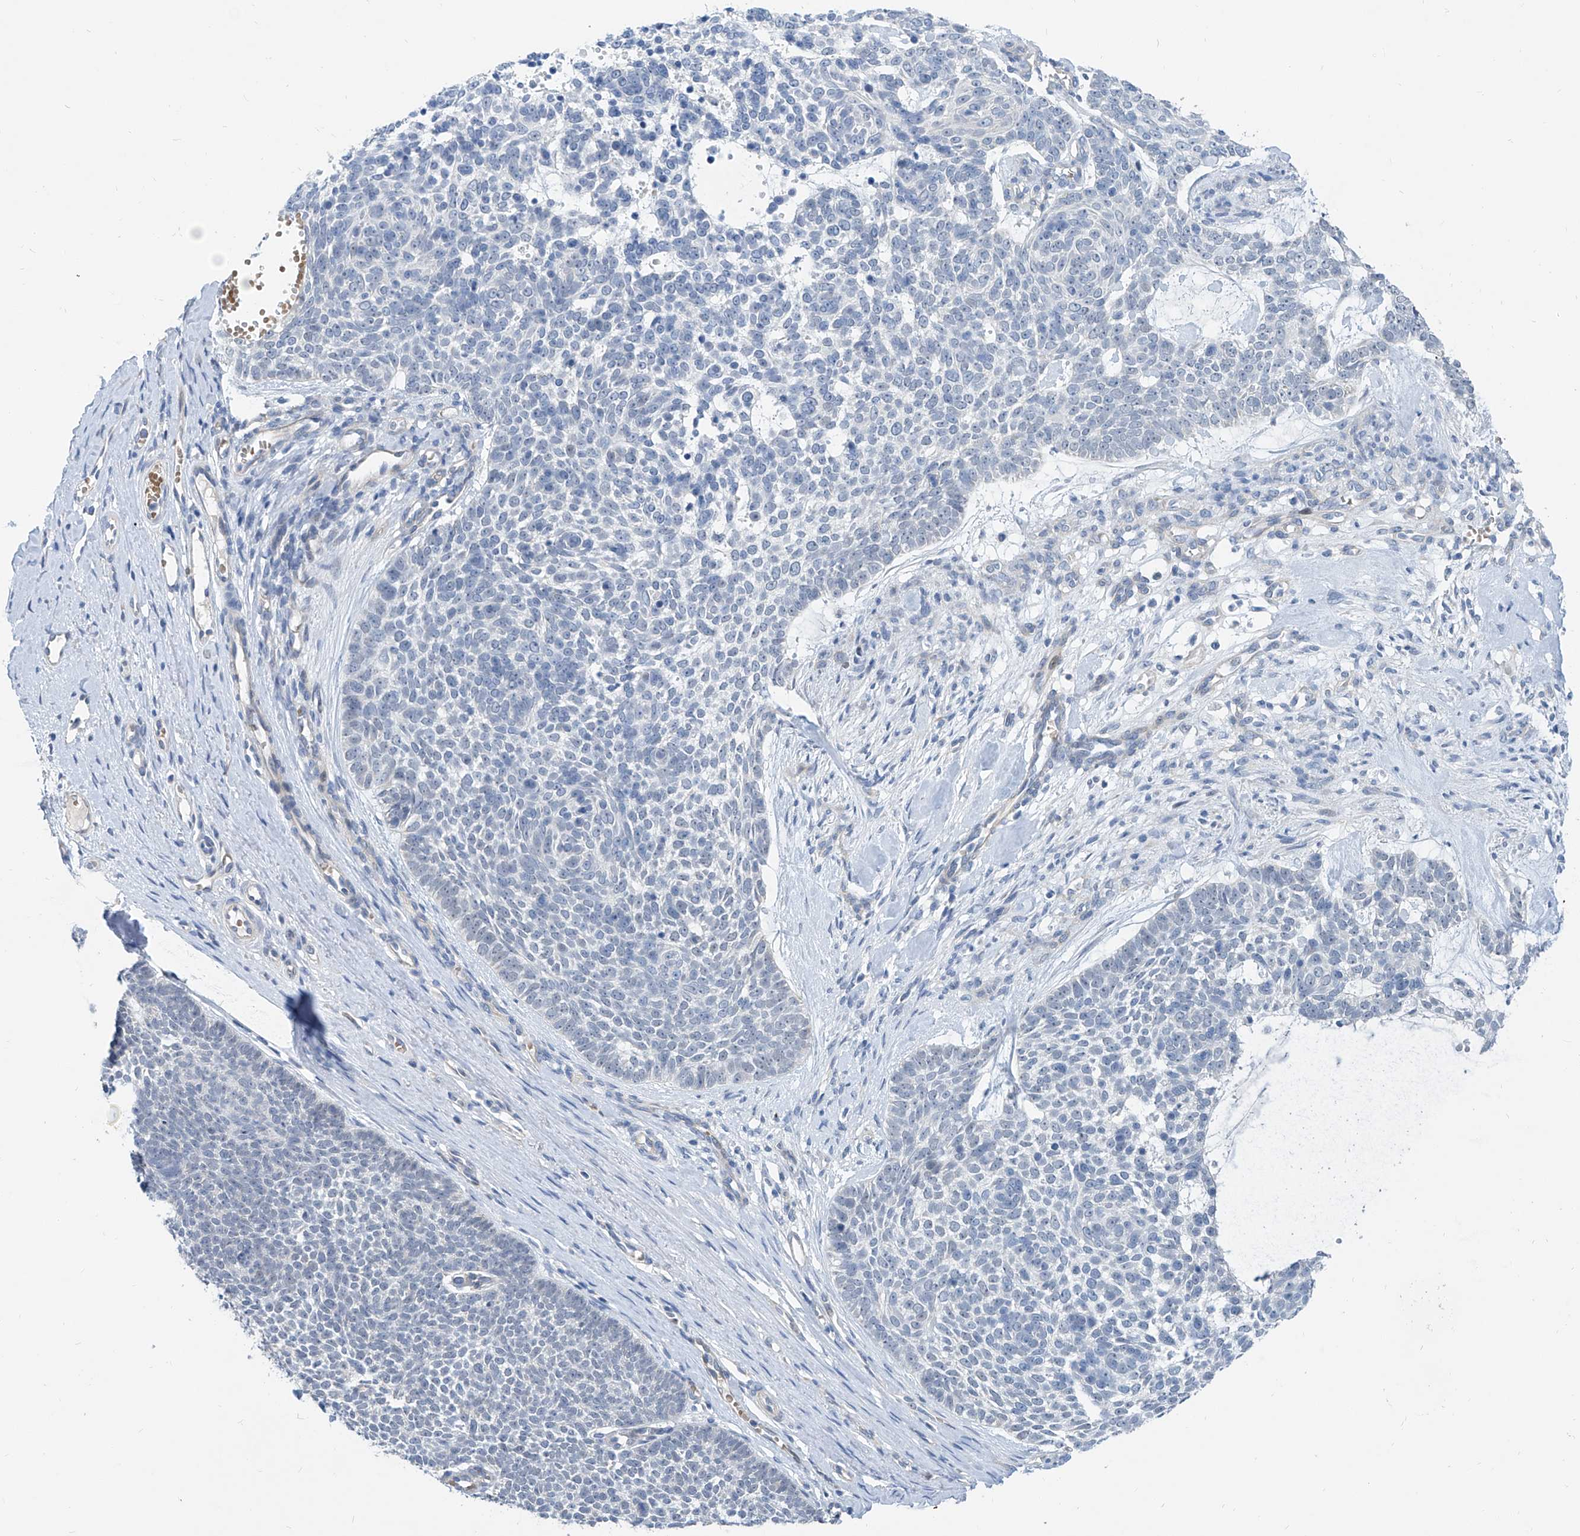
{"staining": {"intensity": "negative", "quantity": "none", "location": "none"}, "tissue": "skin cancer", "cell_type": "Tumor cells", "image_type": "cancer", "snomed": [{"axis": "morphology", "description": "Basal cell carcinoma"}, {"axis": "topography", "description": "Skin"}], "caption": "Basal cell carcinoma (skin) was stained to show a protein in brown. There is no significant positivity in tumor cells. Brightfield microscopy of immunohistochemistry stained with DAB (brown) and hematoxylin (blue), captured at high magnification.", "gene": "BPTF", "patient": {"sex": "female", "age": 81}}